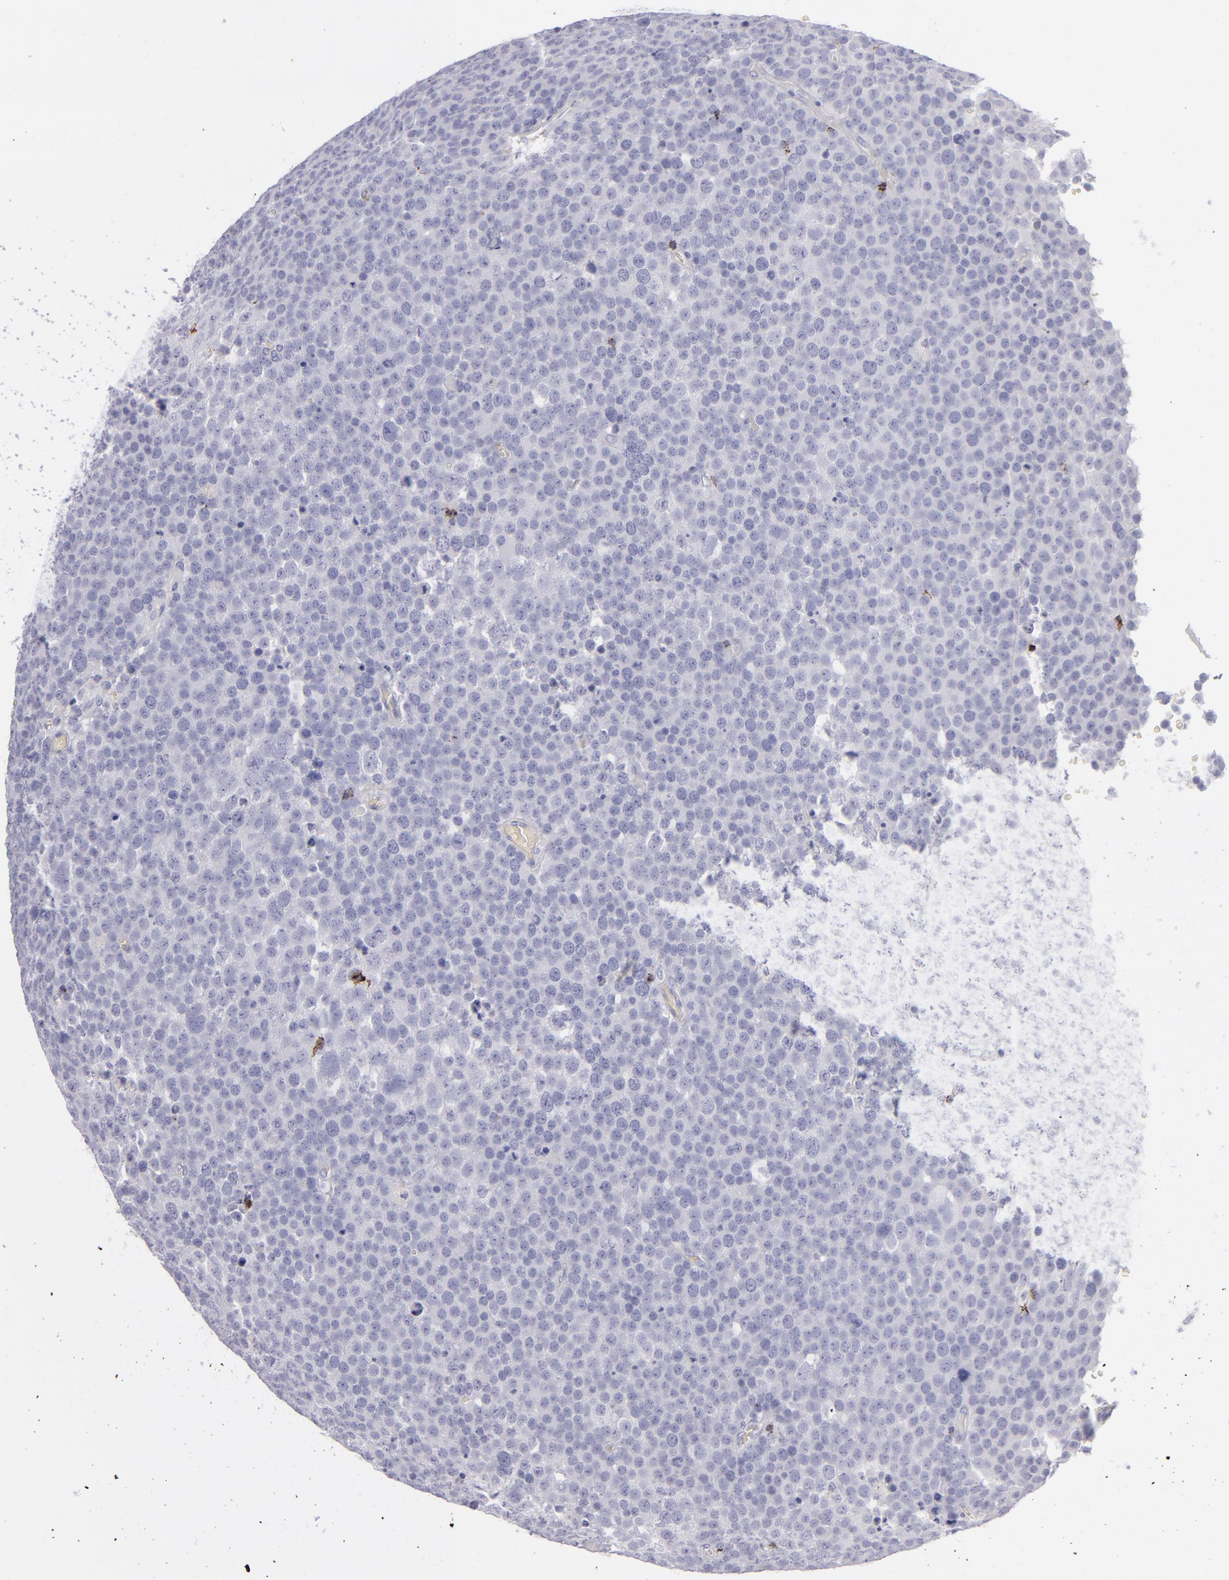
{"staining": {"intensity": "negative", "quantity": "none", "location": "none"}, "tissue": "testis cancer", "cell_type": "Tumor cells", "image_type": "cancer", "snomed": [{"axis": "morphology", "description": "Seminoma, NOS"}, {"axis": "topography", "description": "Testis"}], "caption": "The immunohistochemistry image has no significant expression in tumor cells of seminoma (testis) tissue.", "gene": "CD2", "patient": {"sex": "male", "age": 71}}